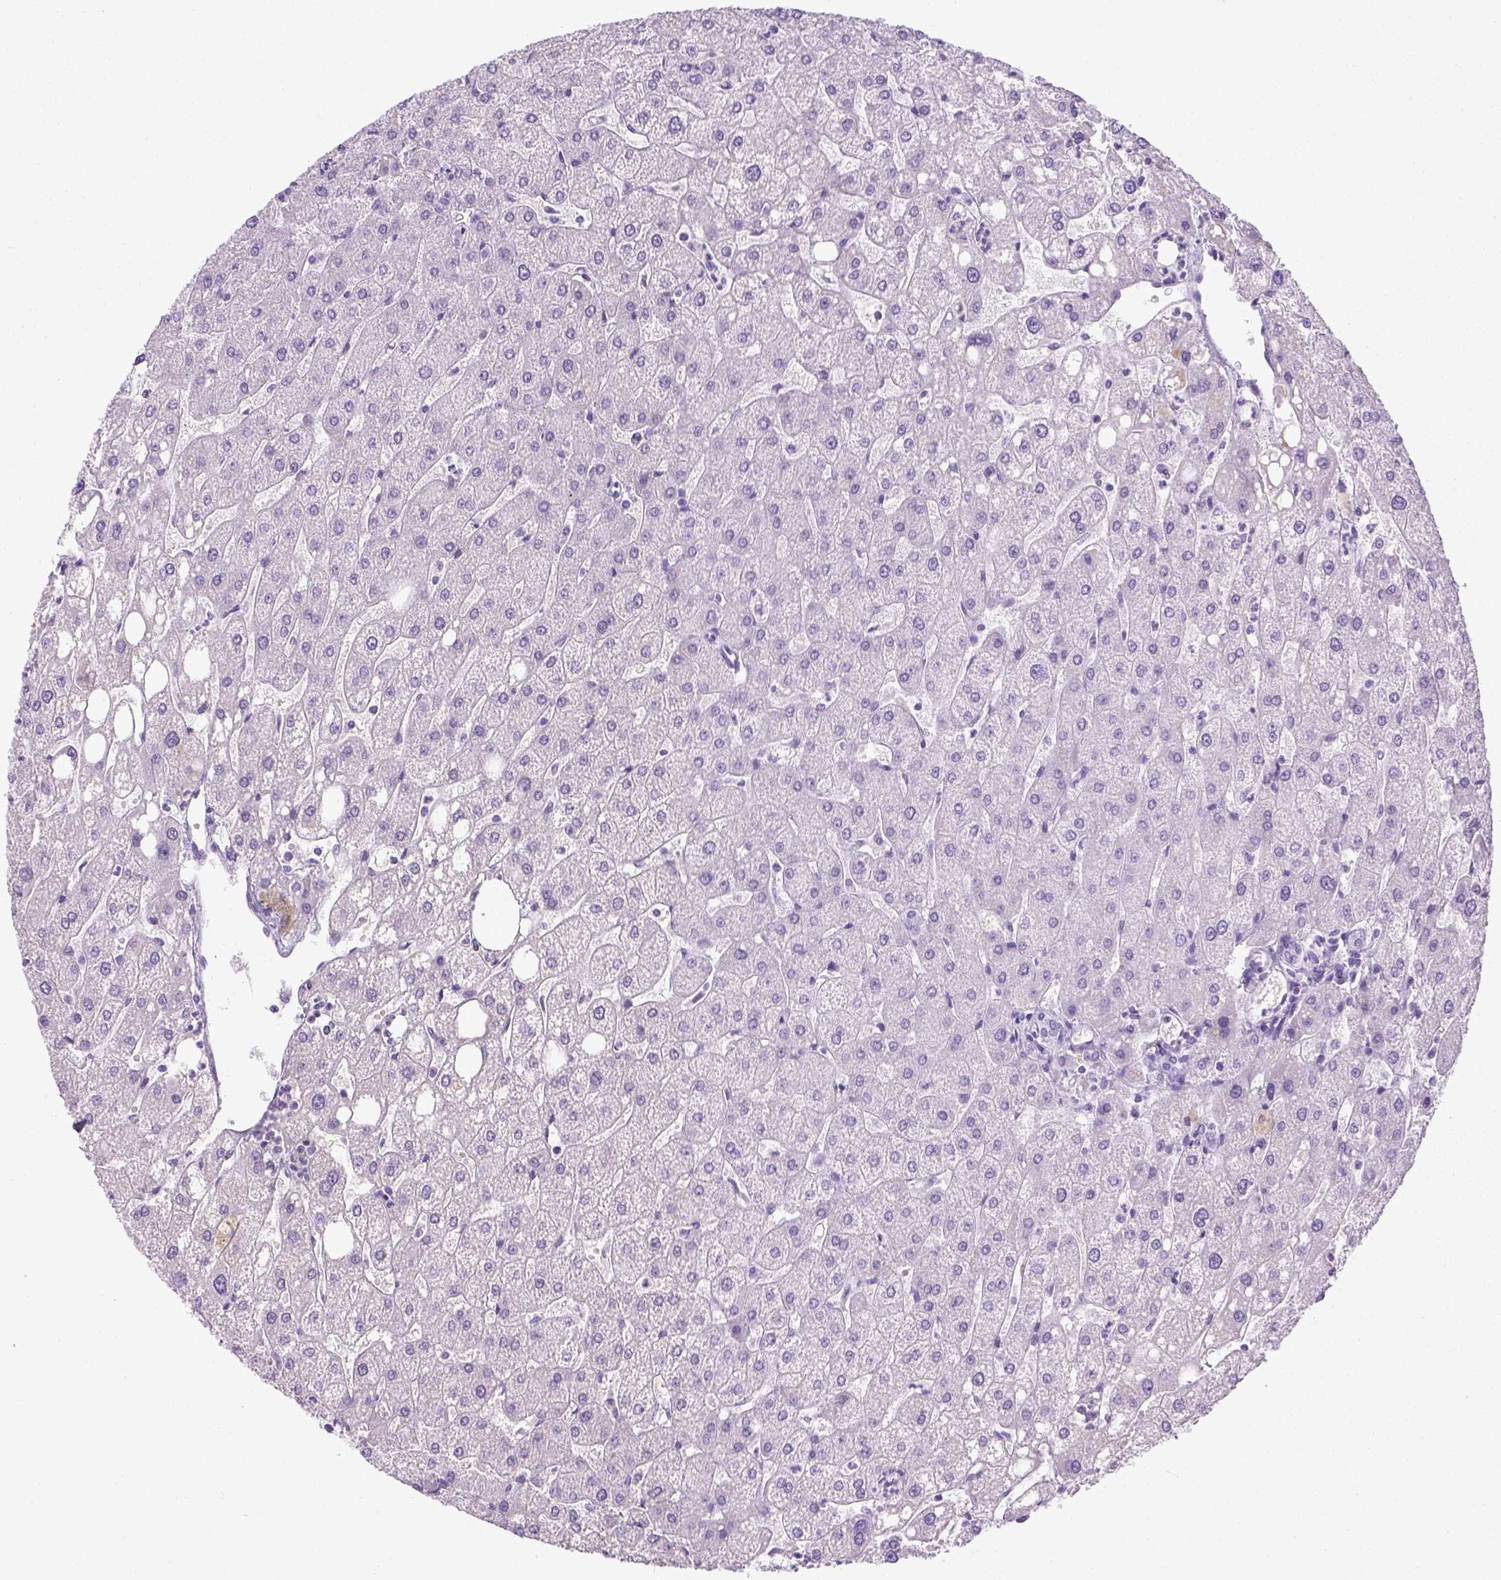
{"staining": {"intensity": "negative", "quantity": "none", "location": "none"}, "tissue": "liver", "cell_type": "Cholangiocytes", "image_type": "normal", "snomed": [{"axis": "morphology", "description": "Normal tissue, NOS"}, {"axis": "topography", "description": "Liver"}], "caption": "IHC image of benign liver: liver stained with DAB reveals no significant protein positivity in cholangiocytes.", "gene": "LGSN", "patient": {"sex": "male", "age": 67}}